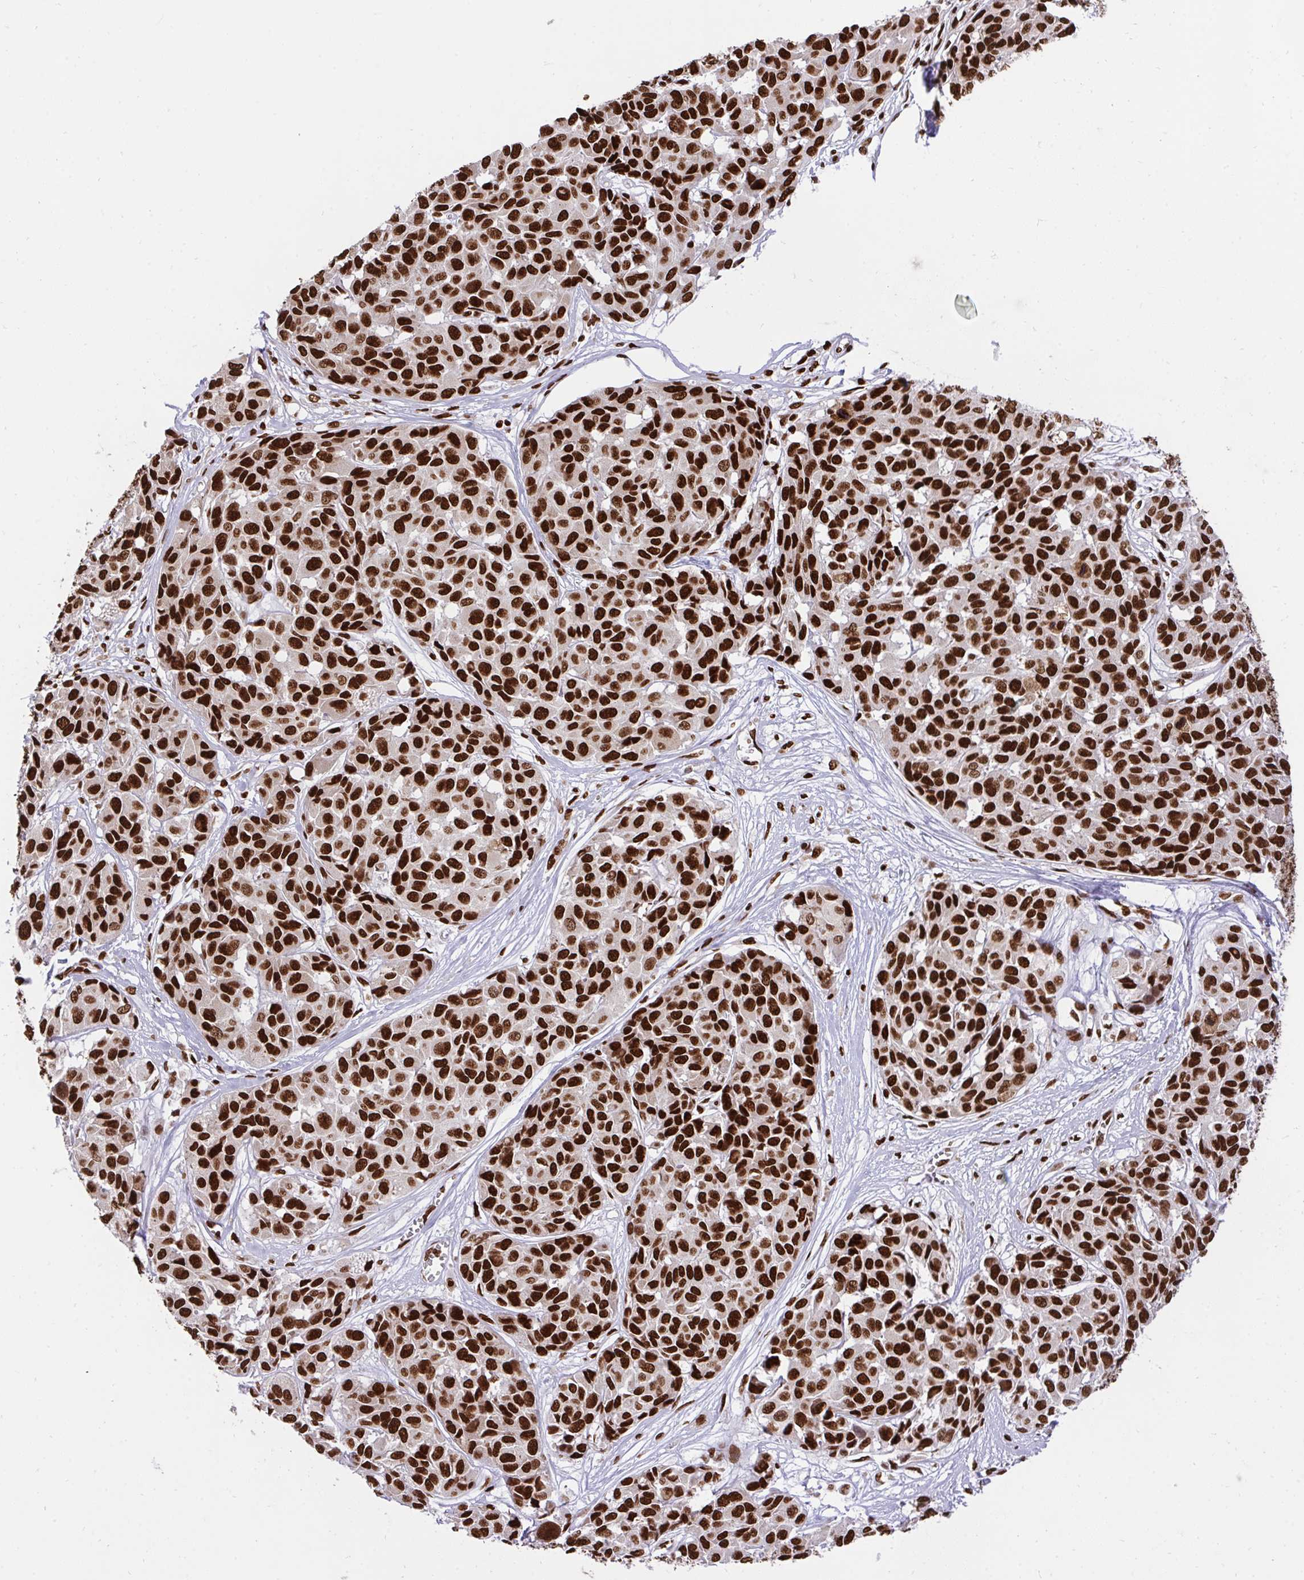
{"staining": {"intensity": "strong", "quantity": ">75%", "location": "nuclear"}, "tissue": "melanoma", "cell_type": "Tumor cells", "image_type": "cancer", "snomed": [{"axis": "morphology", "description": "Malignant melanoma, NOS"}, {"axis": "topography", "description": "Skin"}], "caption": "Melanoma stained with a protein marker demonstrates strong staining in tumor cells.", "gene": "HNRNPL", "patient": {"sex": "female", "age": 66}}